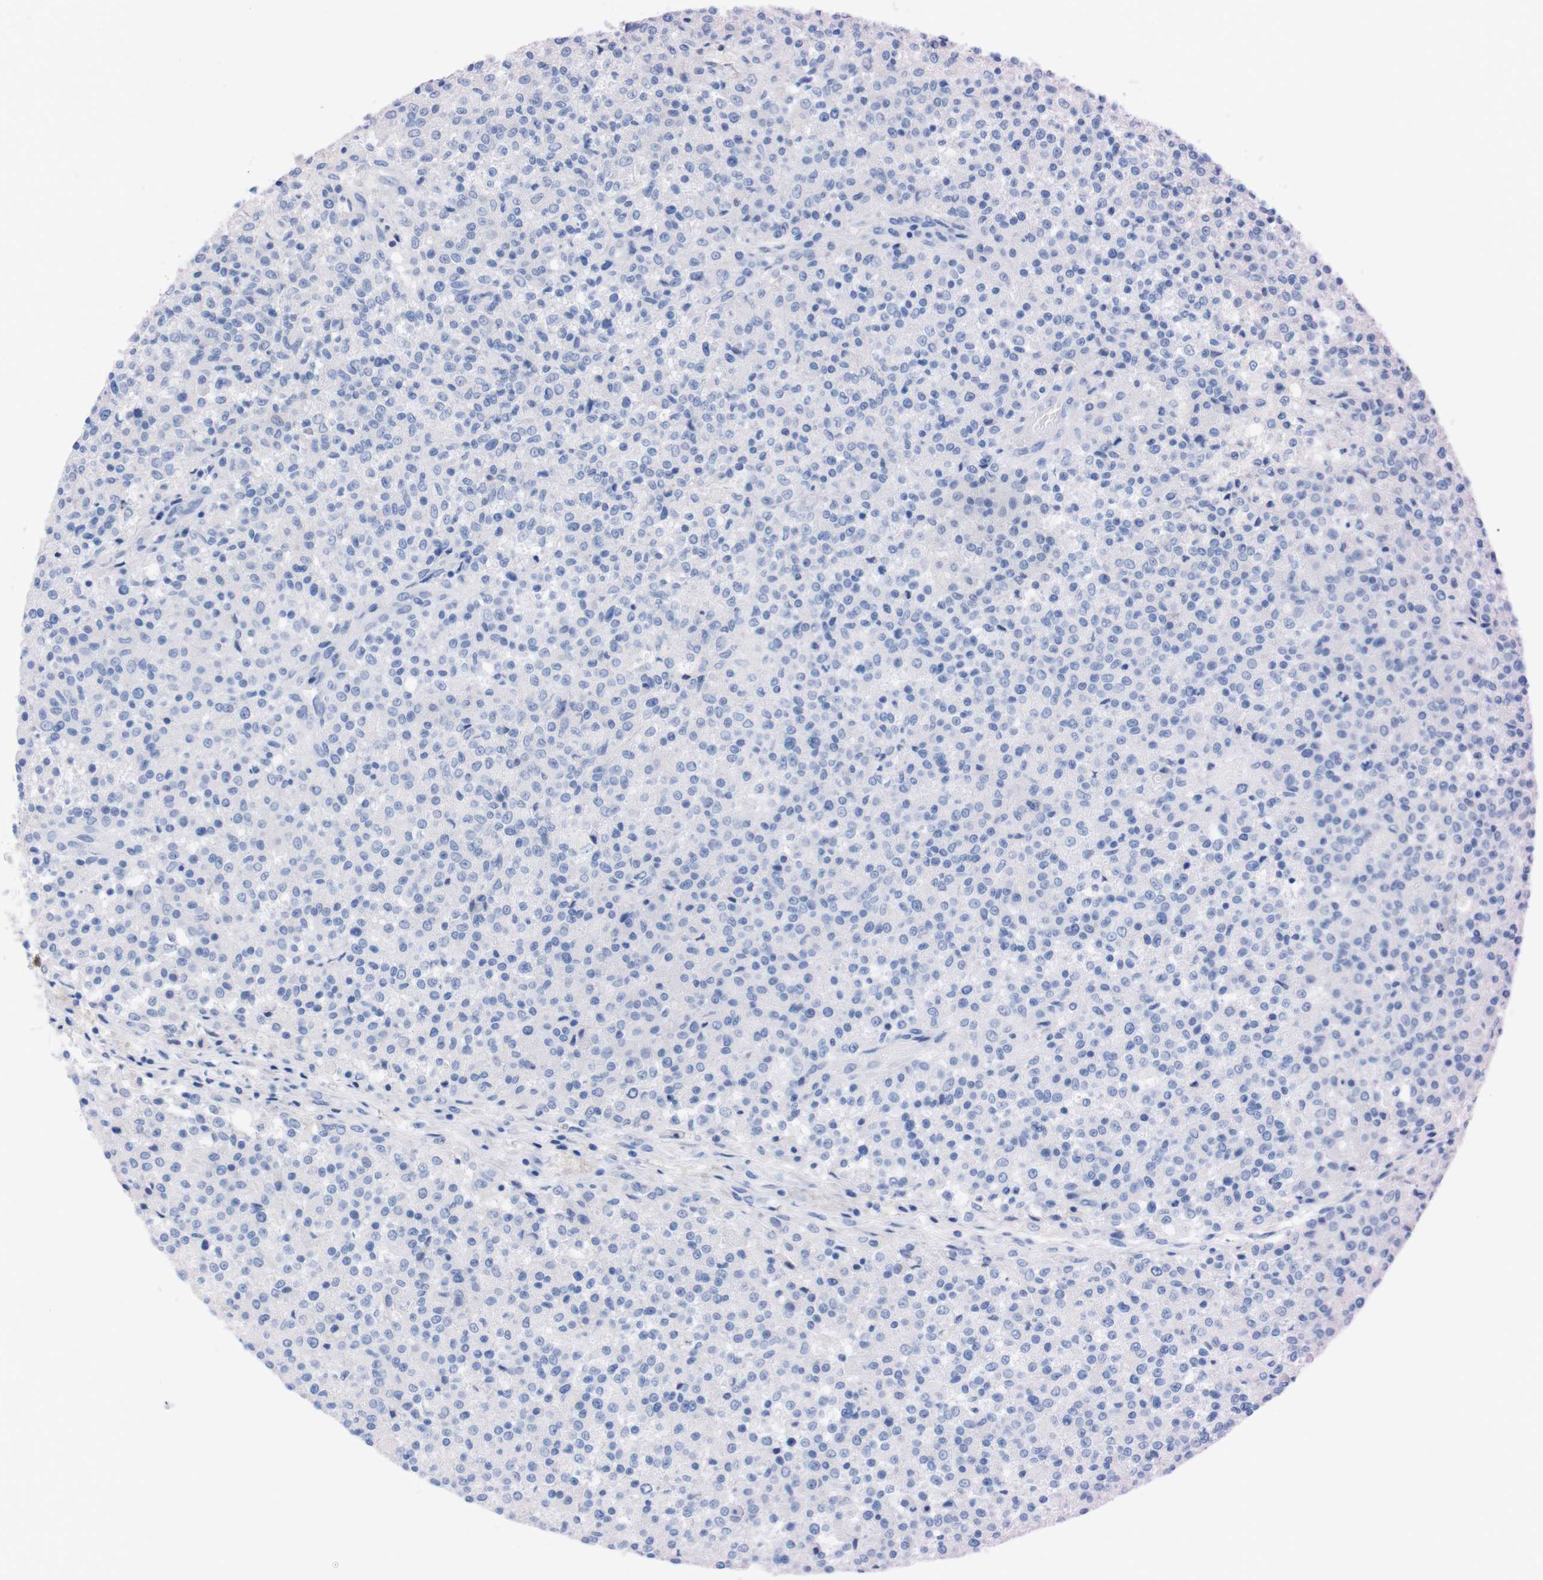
{"staining": {"intensity": "negative", "quantity": "none", "location": "none"}, "tissue": "testis cancer", "cell_type": "Tumor cells", "image_type": "cancer", "snomed": [{"axis": "morphology", "description": "Seminoma, NOS"}, {"axis": "topography", "description": "Testis"}], "caption": "Tumor cells show no significant protein staining in testis seminoma.", "gene": "TMEM243", "patient": {"sex": "male", "age": 59}}